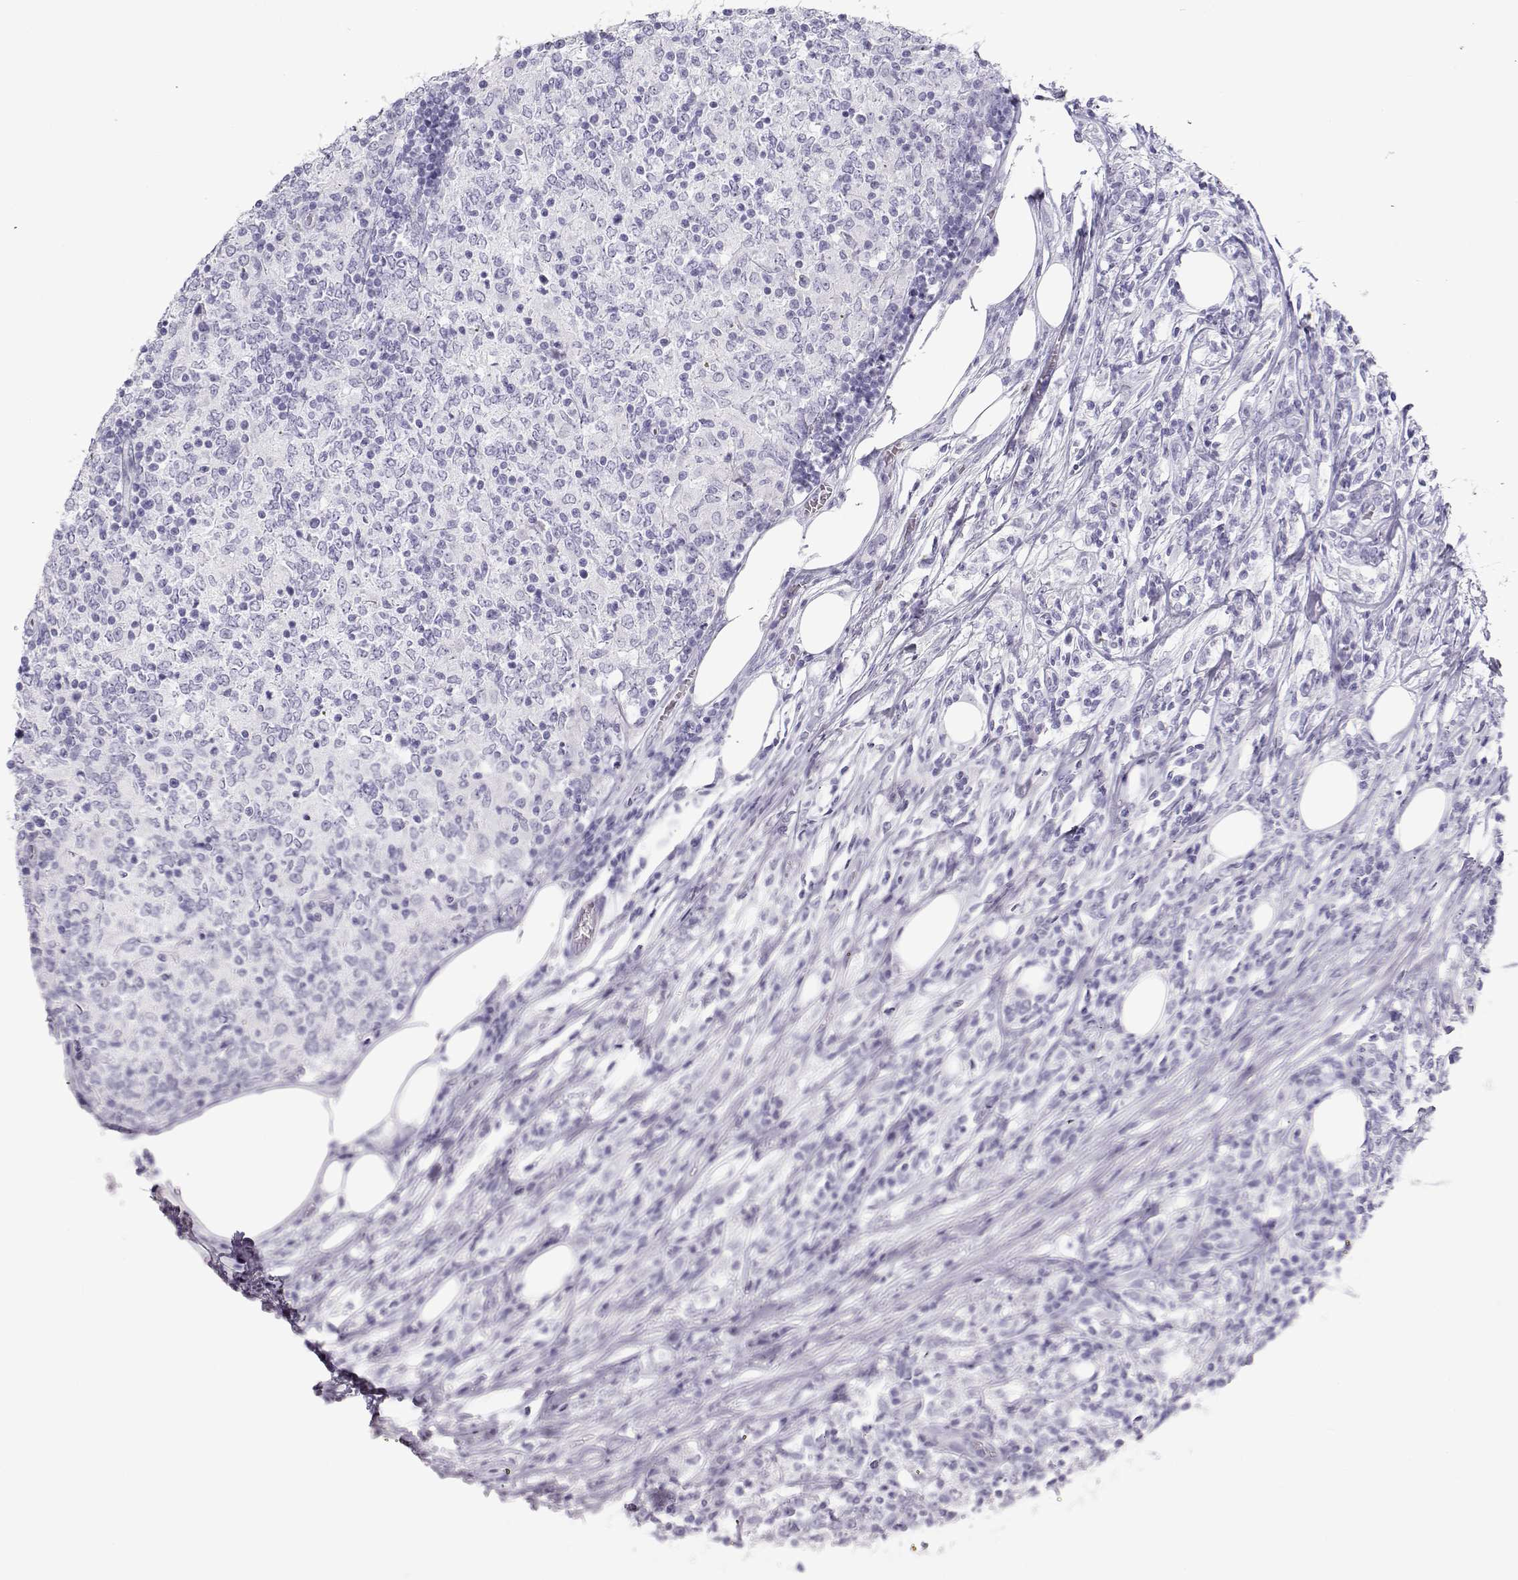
{"staining": {"intensity": "negative", "quantity": "none", "location": "none"}, "tissue": "lymphoma", "cell_type": "Tumor cells", "image_type": "cancer", "snomed": [{"axis": "morphology", "description": "Malignant lymphoma, non-Hodgkin's type, High grade"}, {"axis": "topography", "description": "Lymph node"}], "caption": "Immunohistochemistry (IHC) of human lymphoma demonstrates no staining in tumor cells.", "gene": "TKTL1", "patient": {"sex": "female", "age": 84}}